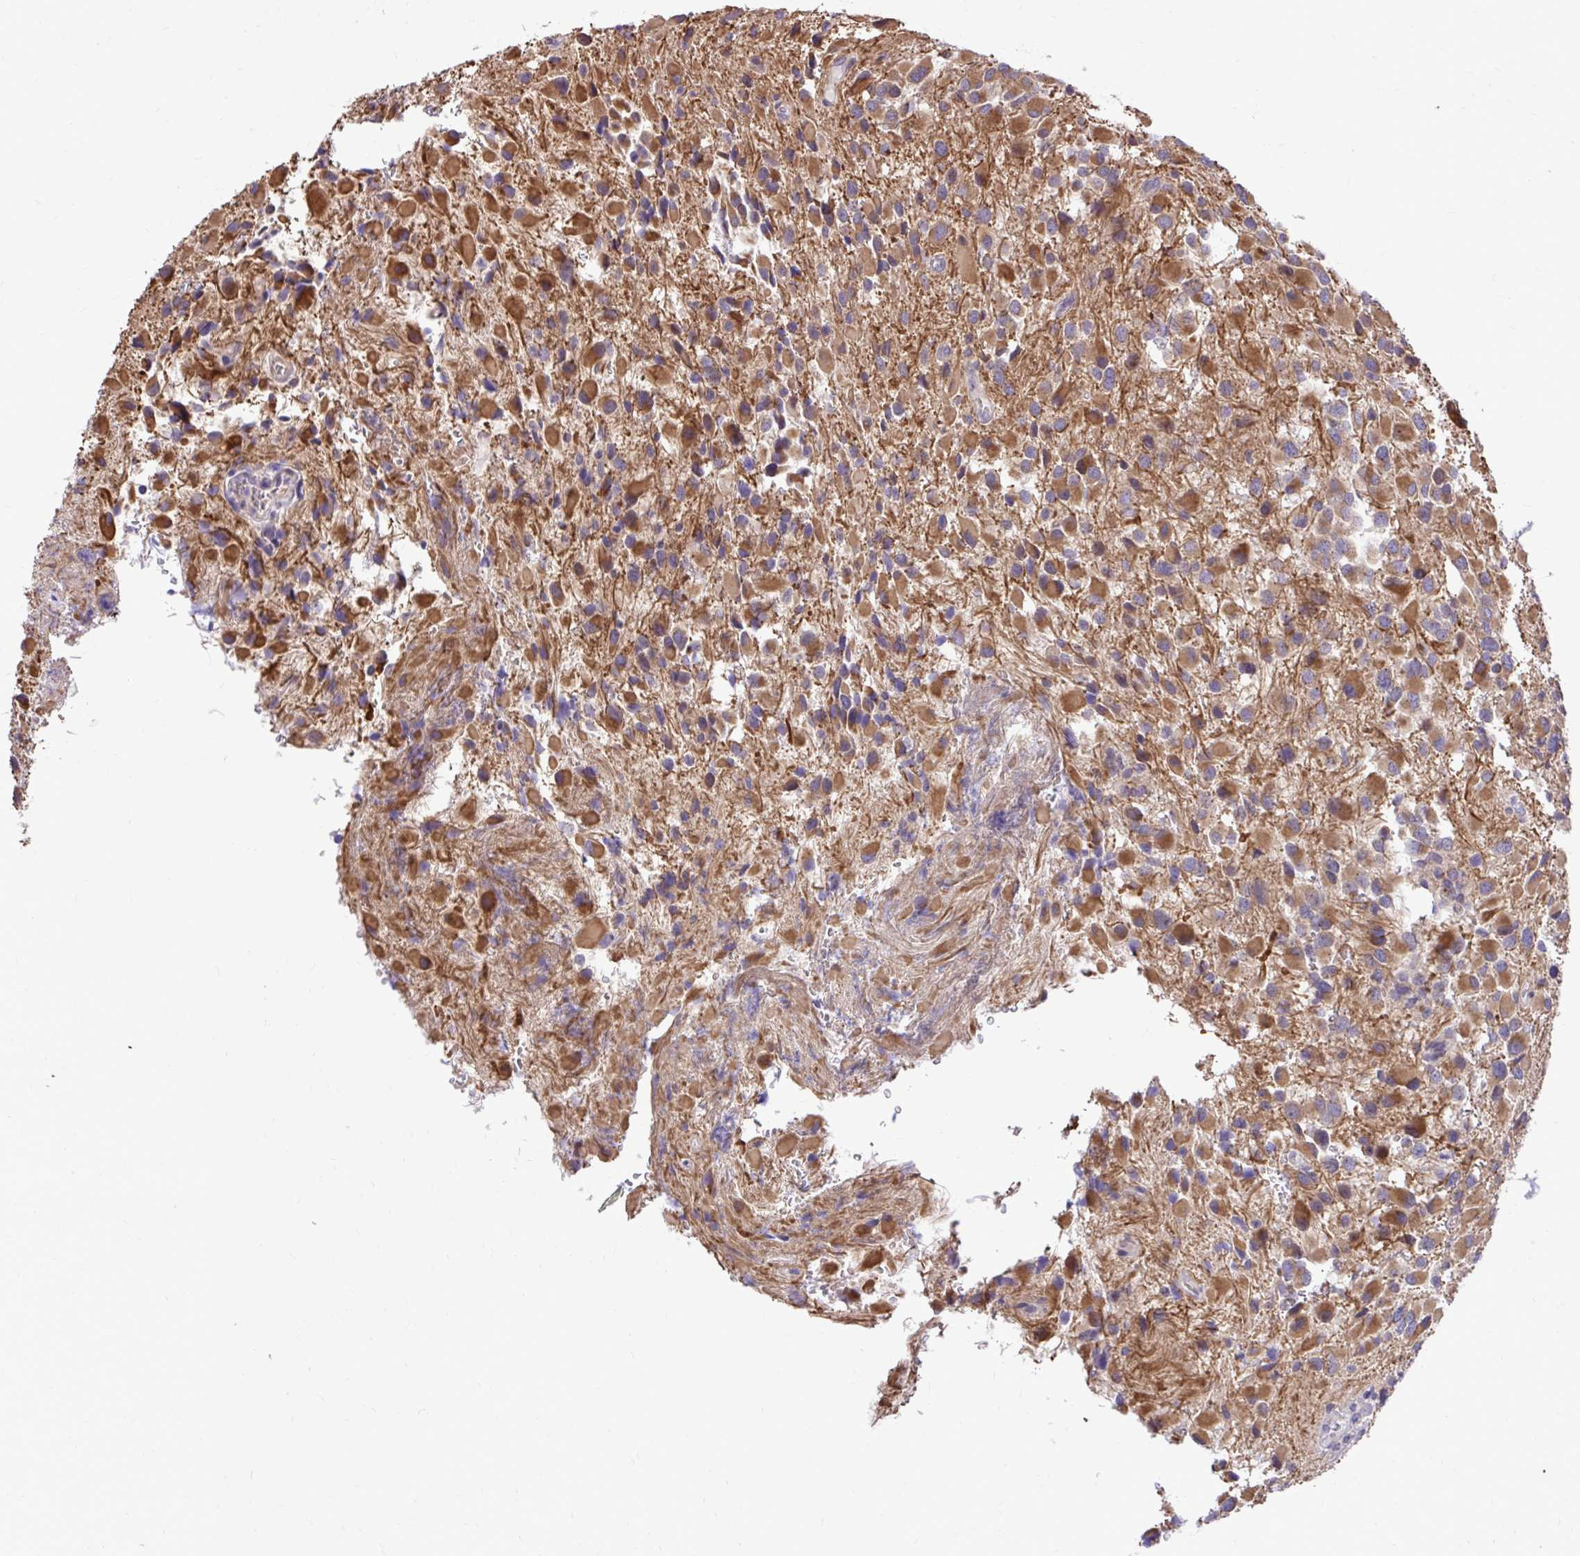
{"staining": {"intensity": "moderate", "quantity": ">75%", "location": "cytoplasmic/membranous"}, "tissue": "glioma", "cell_type": "Tumor cells", "image_type": "cancer", "snomed": [{"axis": "morphology", "description": "Glioma, malignant, High grade"}, {"axis": "topography", "description": "Brain"}], "caption": "Protein expression analysis of glioma shows moderate cytoplasmic/membranous staining in about >75% of tumor cells. (Stains: DAB (3,3'-diaminobenzidine) in brown, nuclei in blue, Microscopy: brightfield microscopy at high magnification).", "gene": "CEACAM18", "patient": {"sex": "female", "age": 40}}